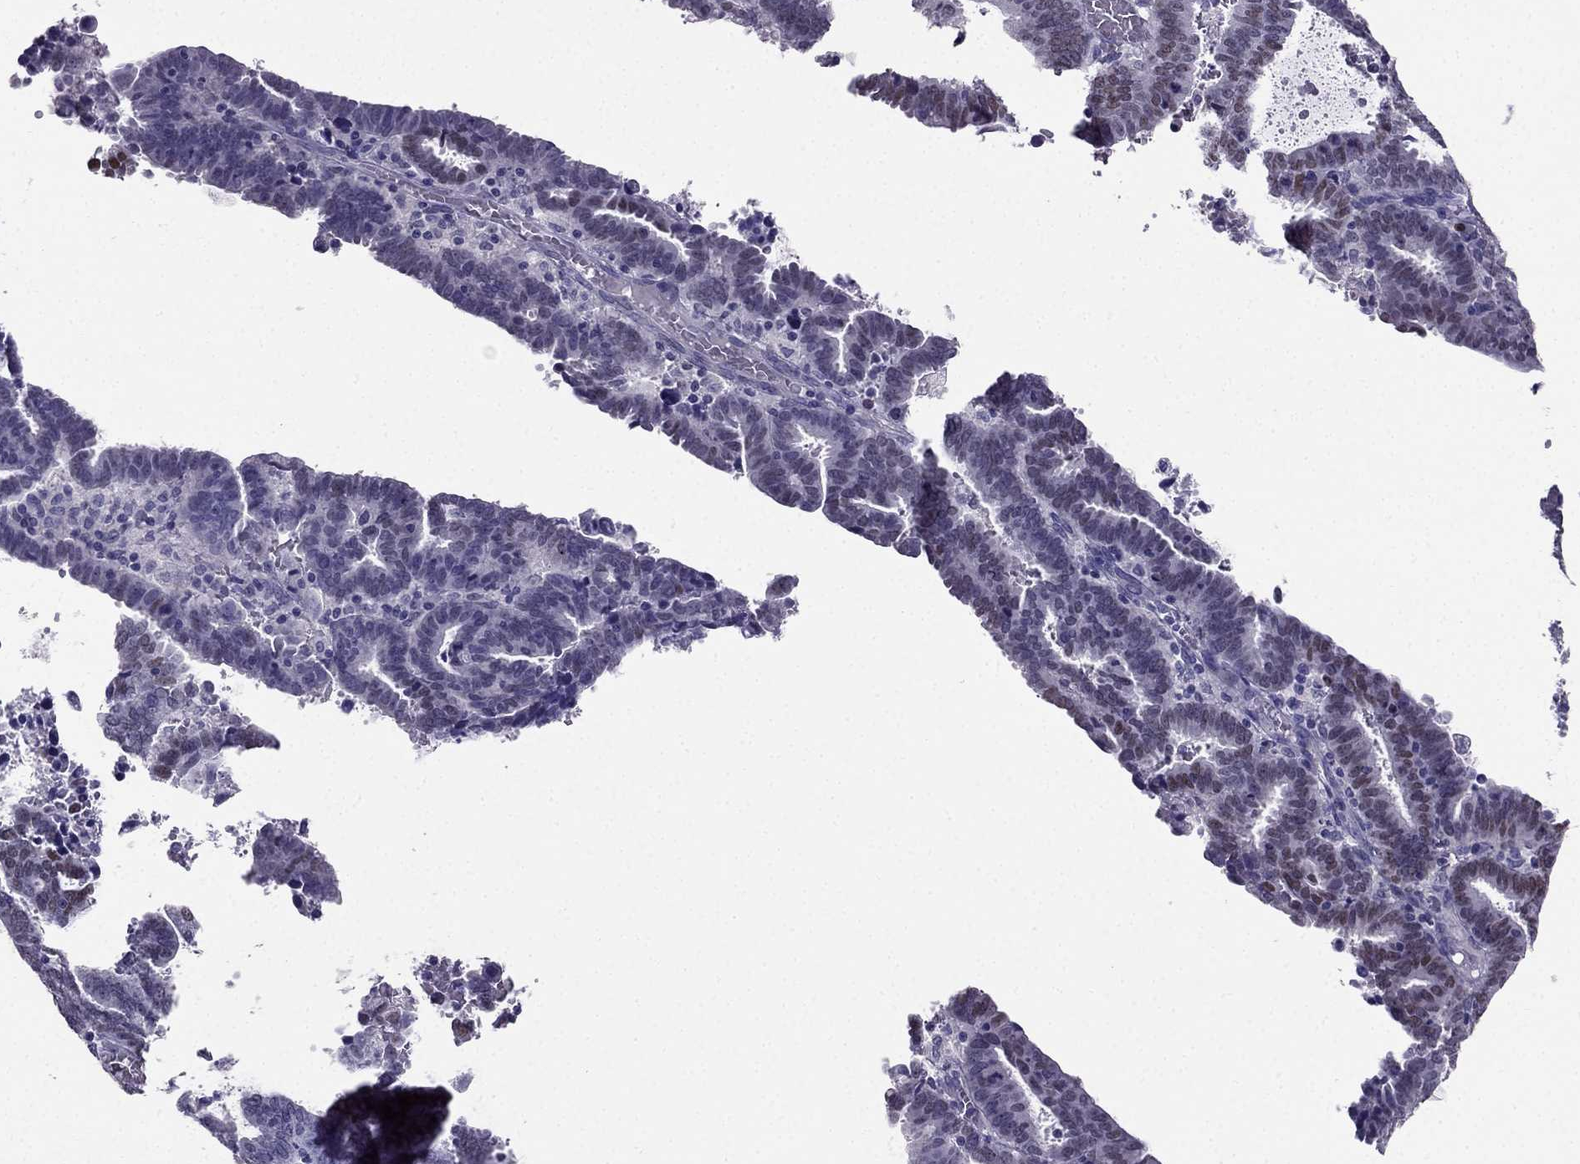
{"staining": {"intensity": "moderate", "quantity": "<25%", "location": "nuclear"}, "tissue": "endometrial cancer", "cell_type": "Tumor cells", "image_type": "cancer", "snomed": [{"axis": "morphology", "description": "Adenocarcinoma, NOS"}, {"axis": "topography", "description": "Uterus"}], "caption": "A histopathology image of human endometrial adenocarcinoma stained for a protein demonstrates moderate nuclear brown staining in tumor cells. The protein is stained brown, and the nuclei are stained in blue (DAB (3,3'-diaminobenzidine) IHC with brightfield microscopy, high magnification).", "gene": "ARID3A", "patient": {"sex": "female", "age": 83}}